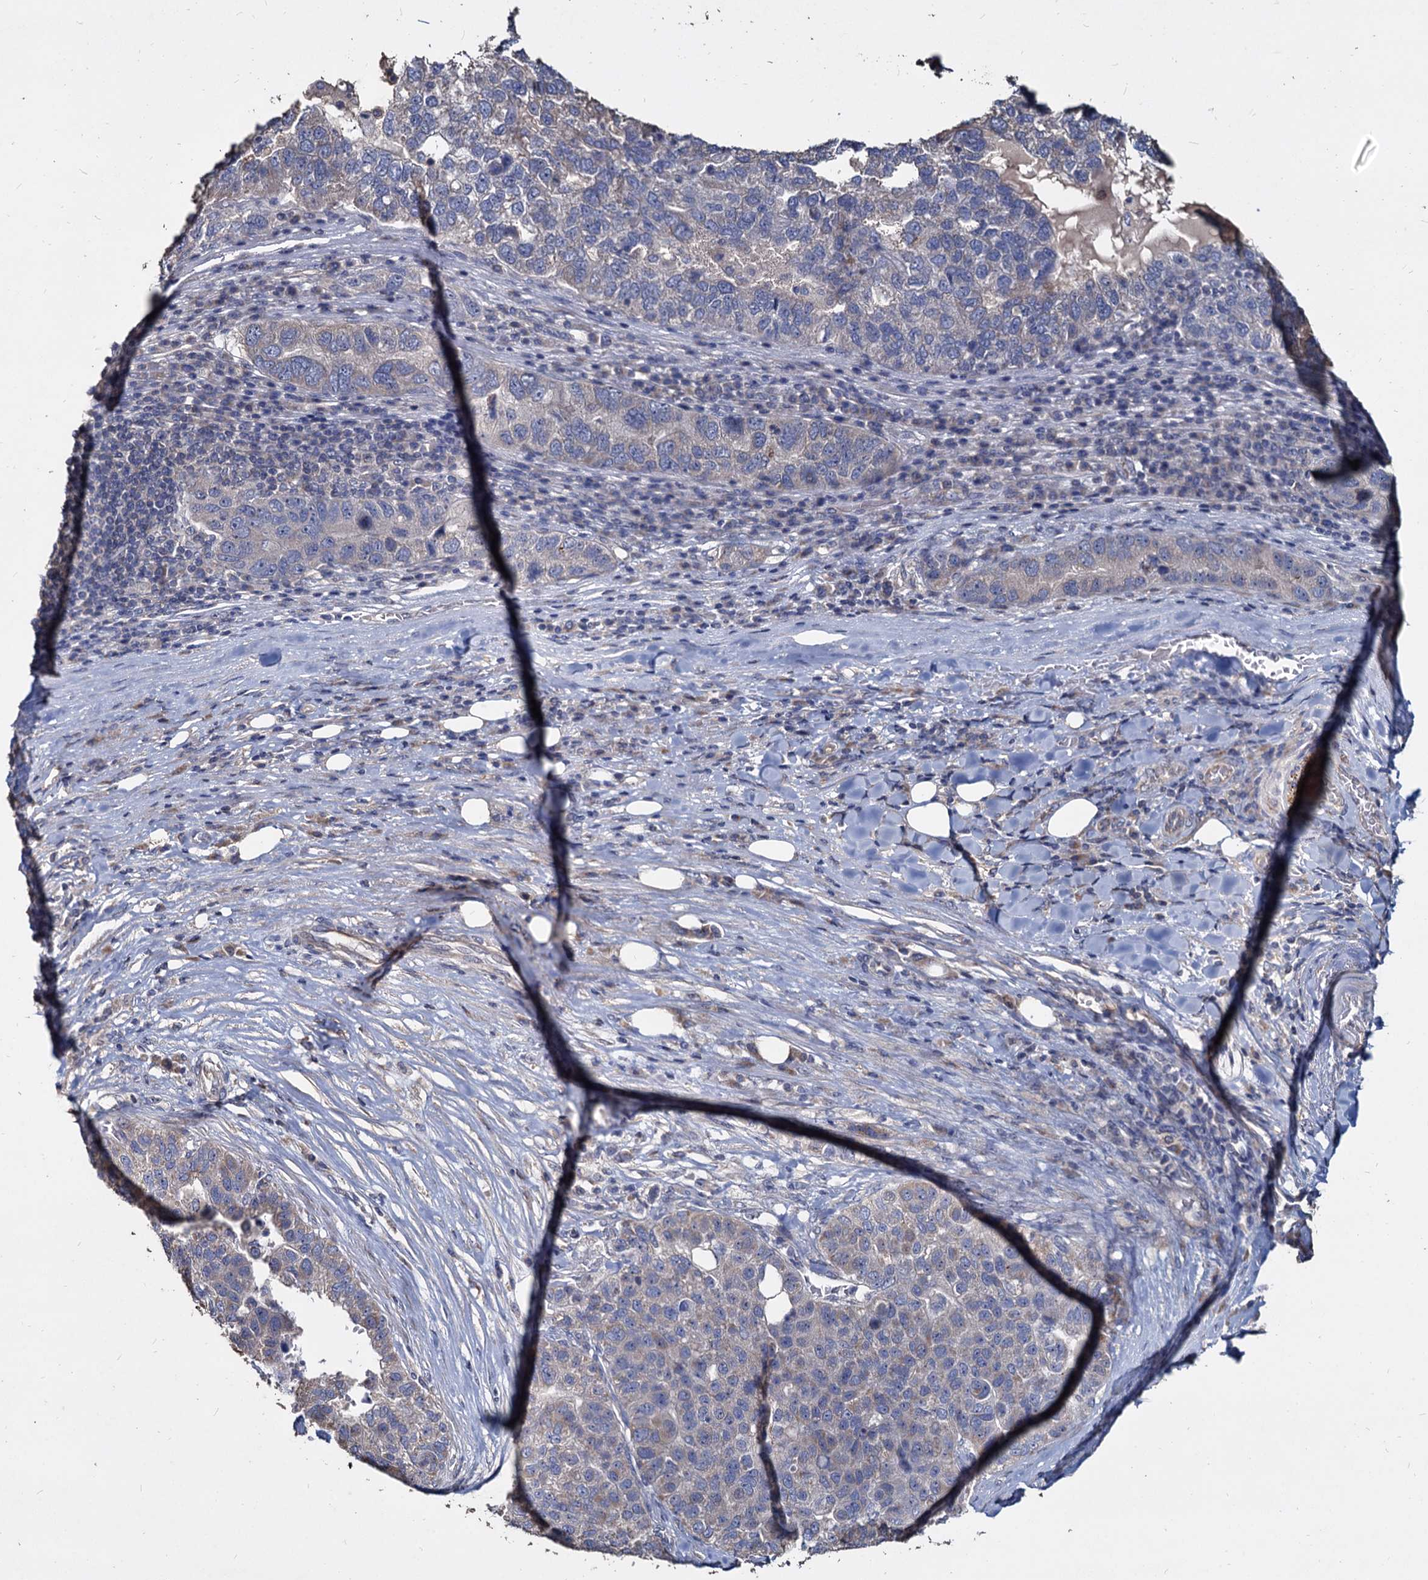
{"staining": {"intensity": "negative", "quantity": "none", "location": "none"}, "tissue": "pancreatic cancer", "cell_type": "Tumor cells", "image_type": "cancer", "snomed": [{"axis": "morphology", "description": "Adenocarcinoma, NOS"}, {"axis": "topography", "description": "Pancreas"}], "caption": "Protein analysis of pancreatic cancer reveals no significant positivity in tumor cells.", "gene": "DEPDC4", "patient": {"sex": "female", "age": 61}}